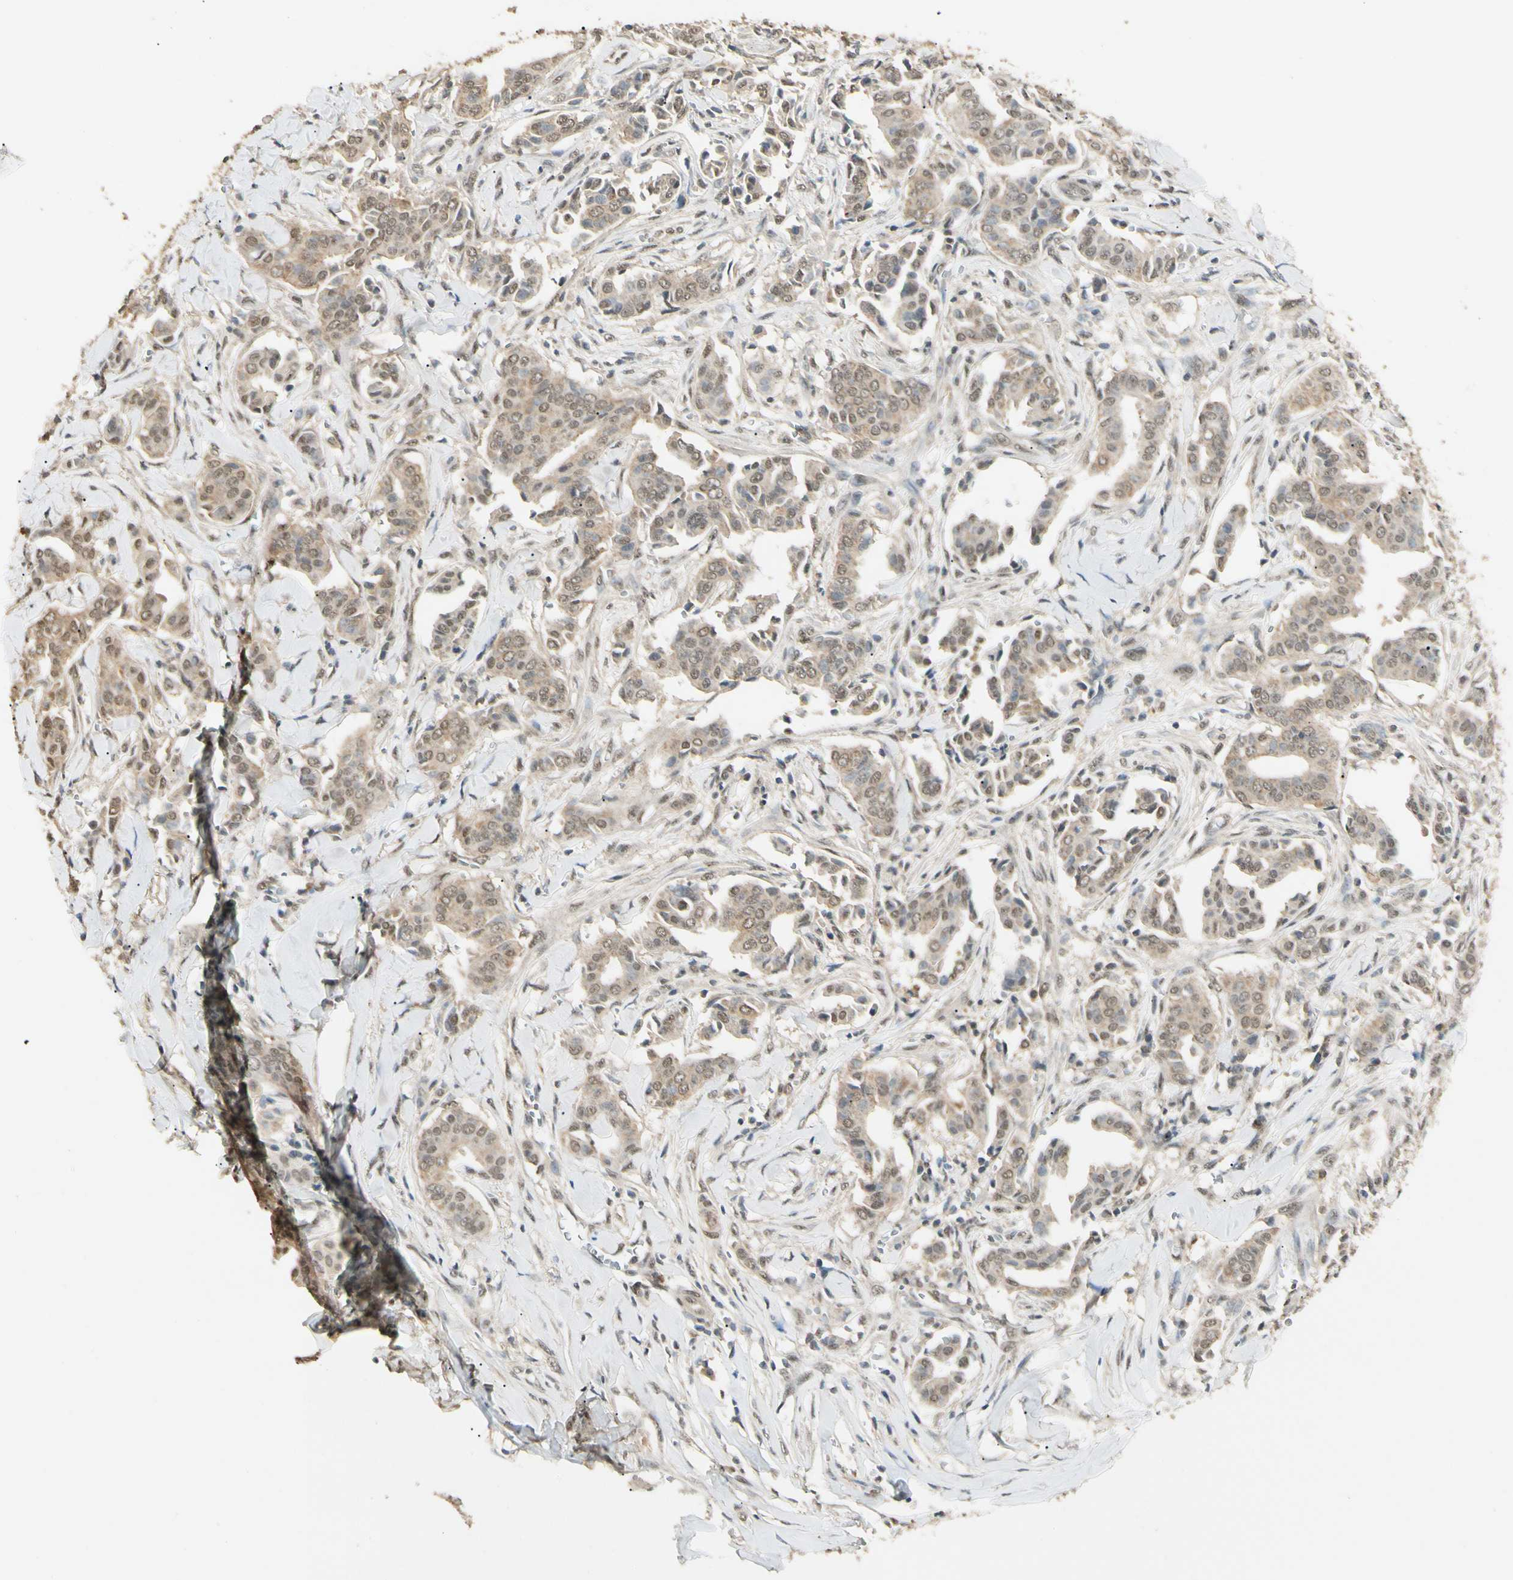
{"staining": {"intensity": "weak", "quantity": ">75%", "location": "cytoplasmic/membranous,nuclear"}, "tissue": "head and neck cancer", "cell_type": "Tumor cells", "image_type": "cancer", "snomed": [{"axis": "morphology", "description": "Adenocarcinoma, NOS"}, {"axis": "topography", "description": "Salivary gland"}, {"axis": "topography", "description": "Head-Neck"}], "caption": "Head and neck cancer tissue displays weak cytoplasmic/membranous and nuclear expression in approximately >75% of tumor cells, visualized by immunohistochemistry.", "gene": "SGCA", "patient": {"sex": "female", "age": 59}}